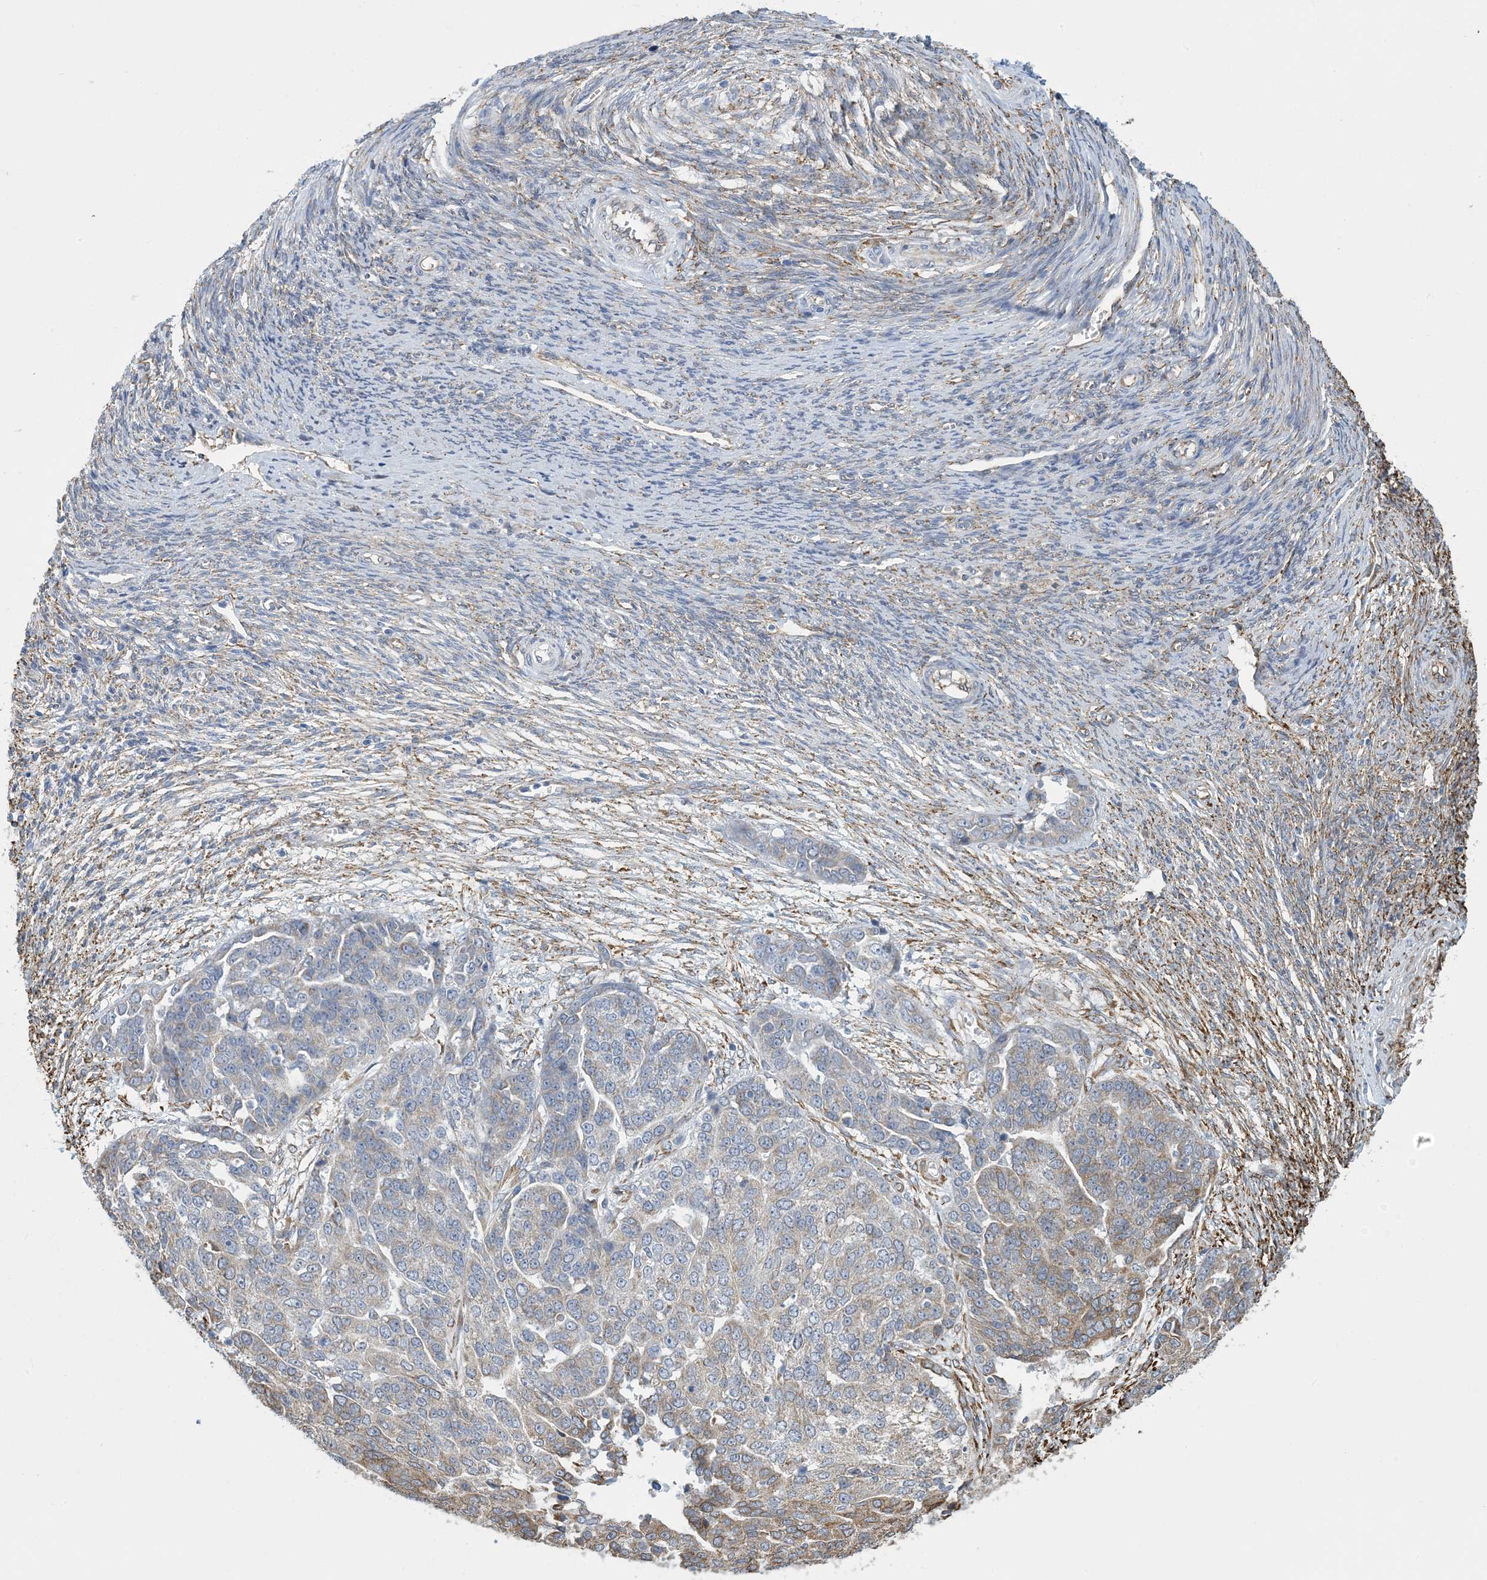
{"staining": {"intensity": "weak", "quantity": "25%-75%", "location": "cytoplasmic/membranous"}, "tissue": "ovarian cancer", "cell_type": "Tumor cells", "image_type": "cancer", "snomed": [{"axis": "morphology", "description": "Cystadenocarcinoma, serous, NOS"}, {"axis": "topography", "description": "Ovary"}], "caption": "Serous cystadenocarcinoma (ovarian) stained with DAB (3,3'-diaminobenzidine) immunohistochemistry (IHC) reveals low levels of weak cytoplasmic/membranous expression in about 25%-75% of tumor cells.", "gene": "CCDC14", "patient": {"sex": "female", "age": 44}}